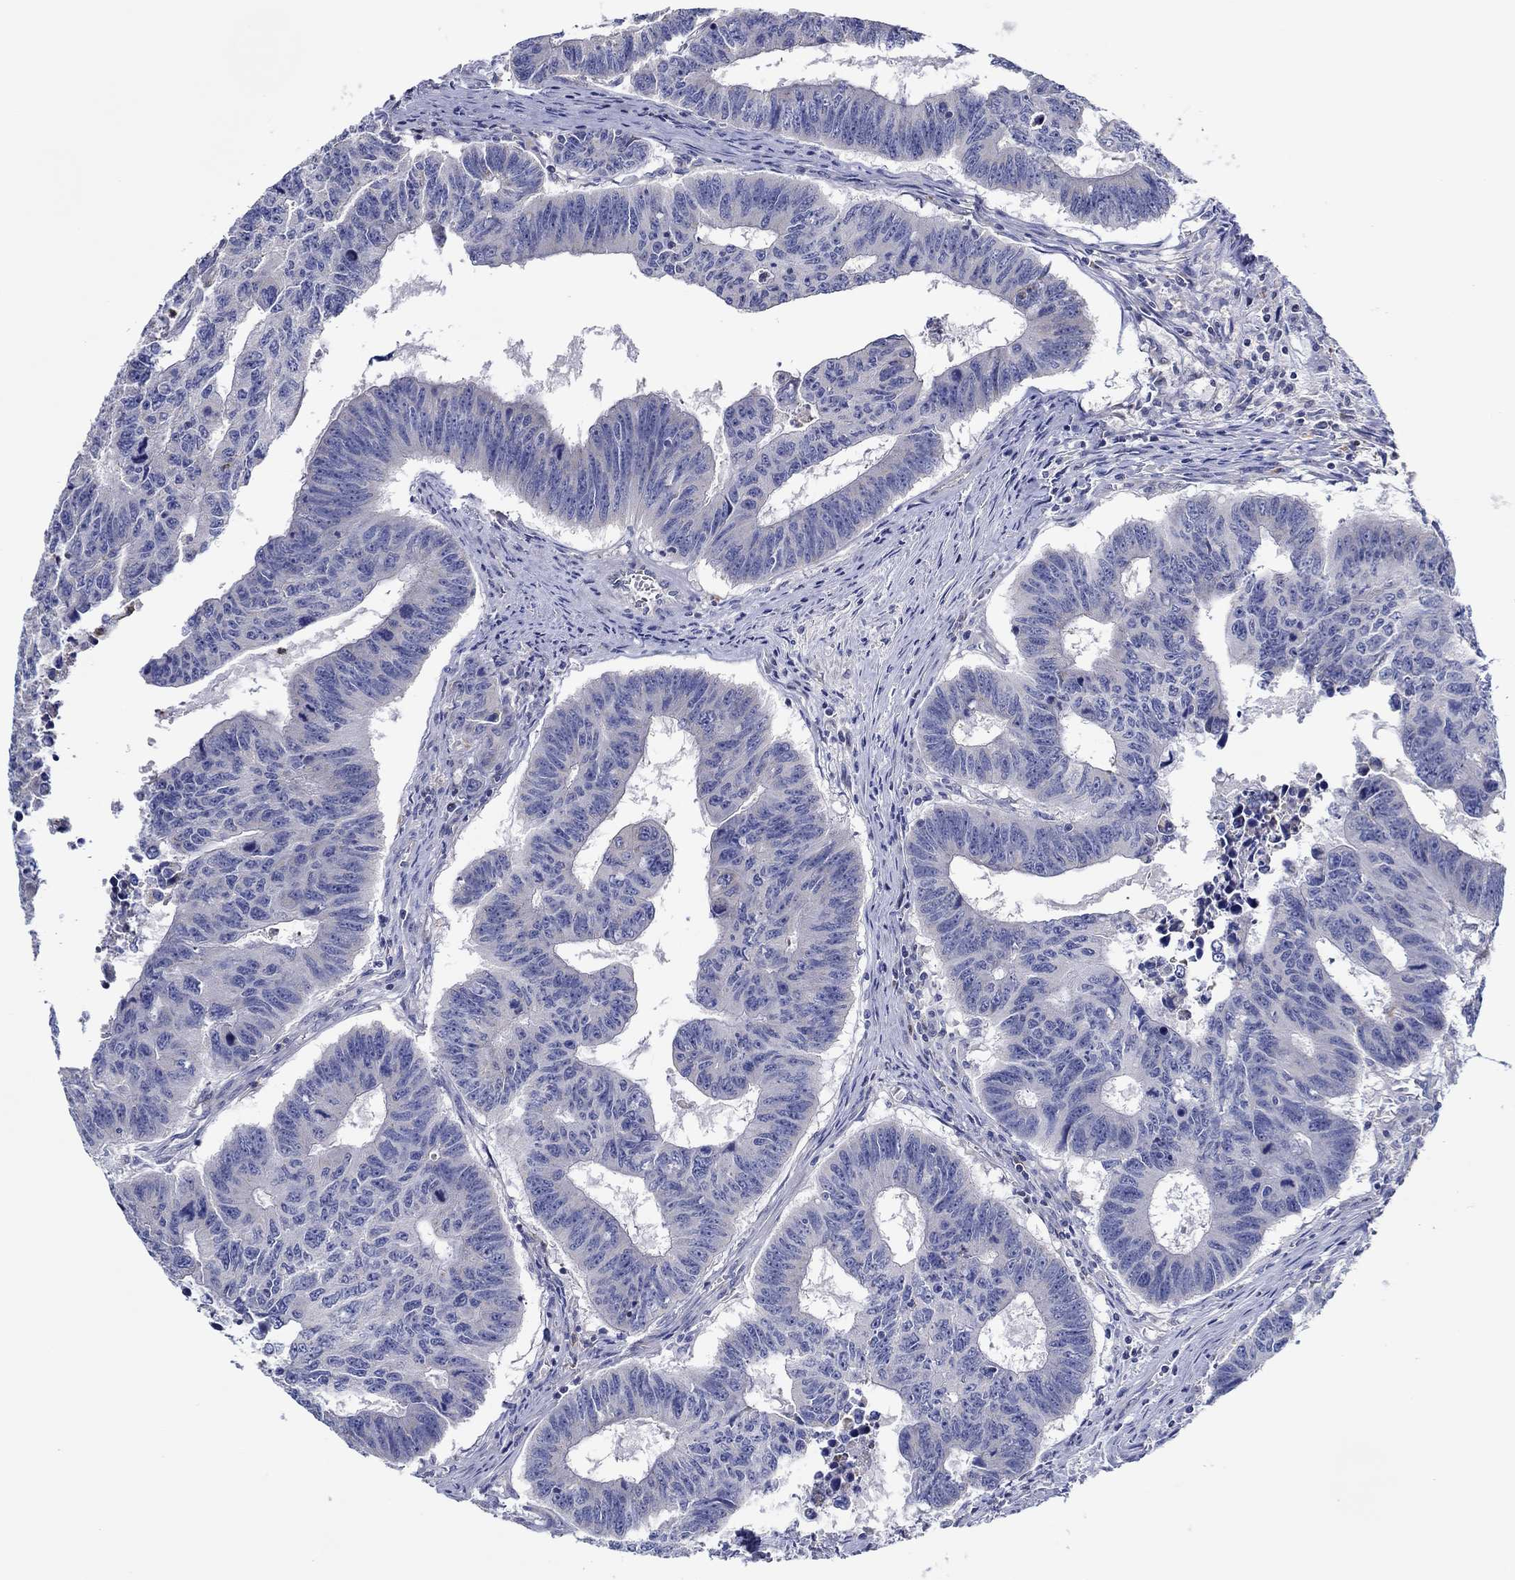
{"staining": {"intensity": "negative", "quantity": "none", "location": "none"}, "tissue": "colorectal cancer", "cell_type": "Tumor cells", "image_type": "cancer", "snomed": [{"axis": "morphology", "description": "Adenocarcinoma, NOS"}, {"axis": "topography", "description": "Appendix"}, {"axis": "topography", "description": "Colon"}, {"axis": "topography", "description": "Cecum"}, {"axis": "topography", "description": "Colon asc"}], "caption": "This photomicrograph is of colorectal cancer stained with immunohistochemistry (IHC) to label a protein in brown with the nuclei are counter-stained blue. There is no expression in tumor cells.", "gene": "CFAP61", "patient": {"sex": "female", "age": 85}}